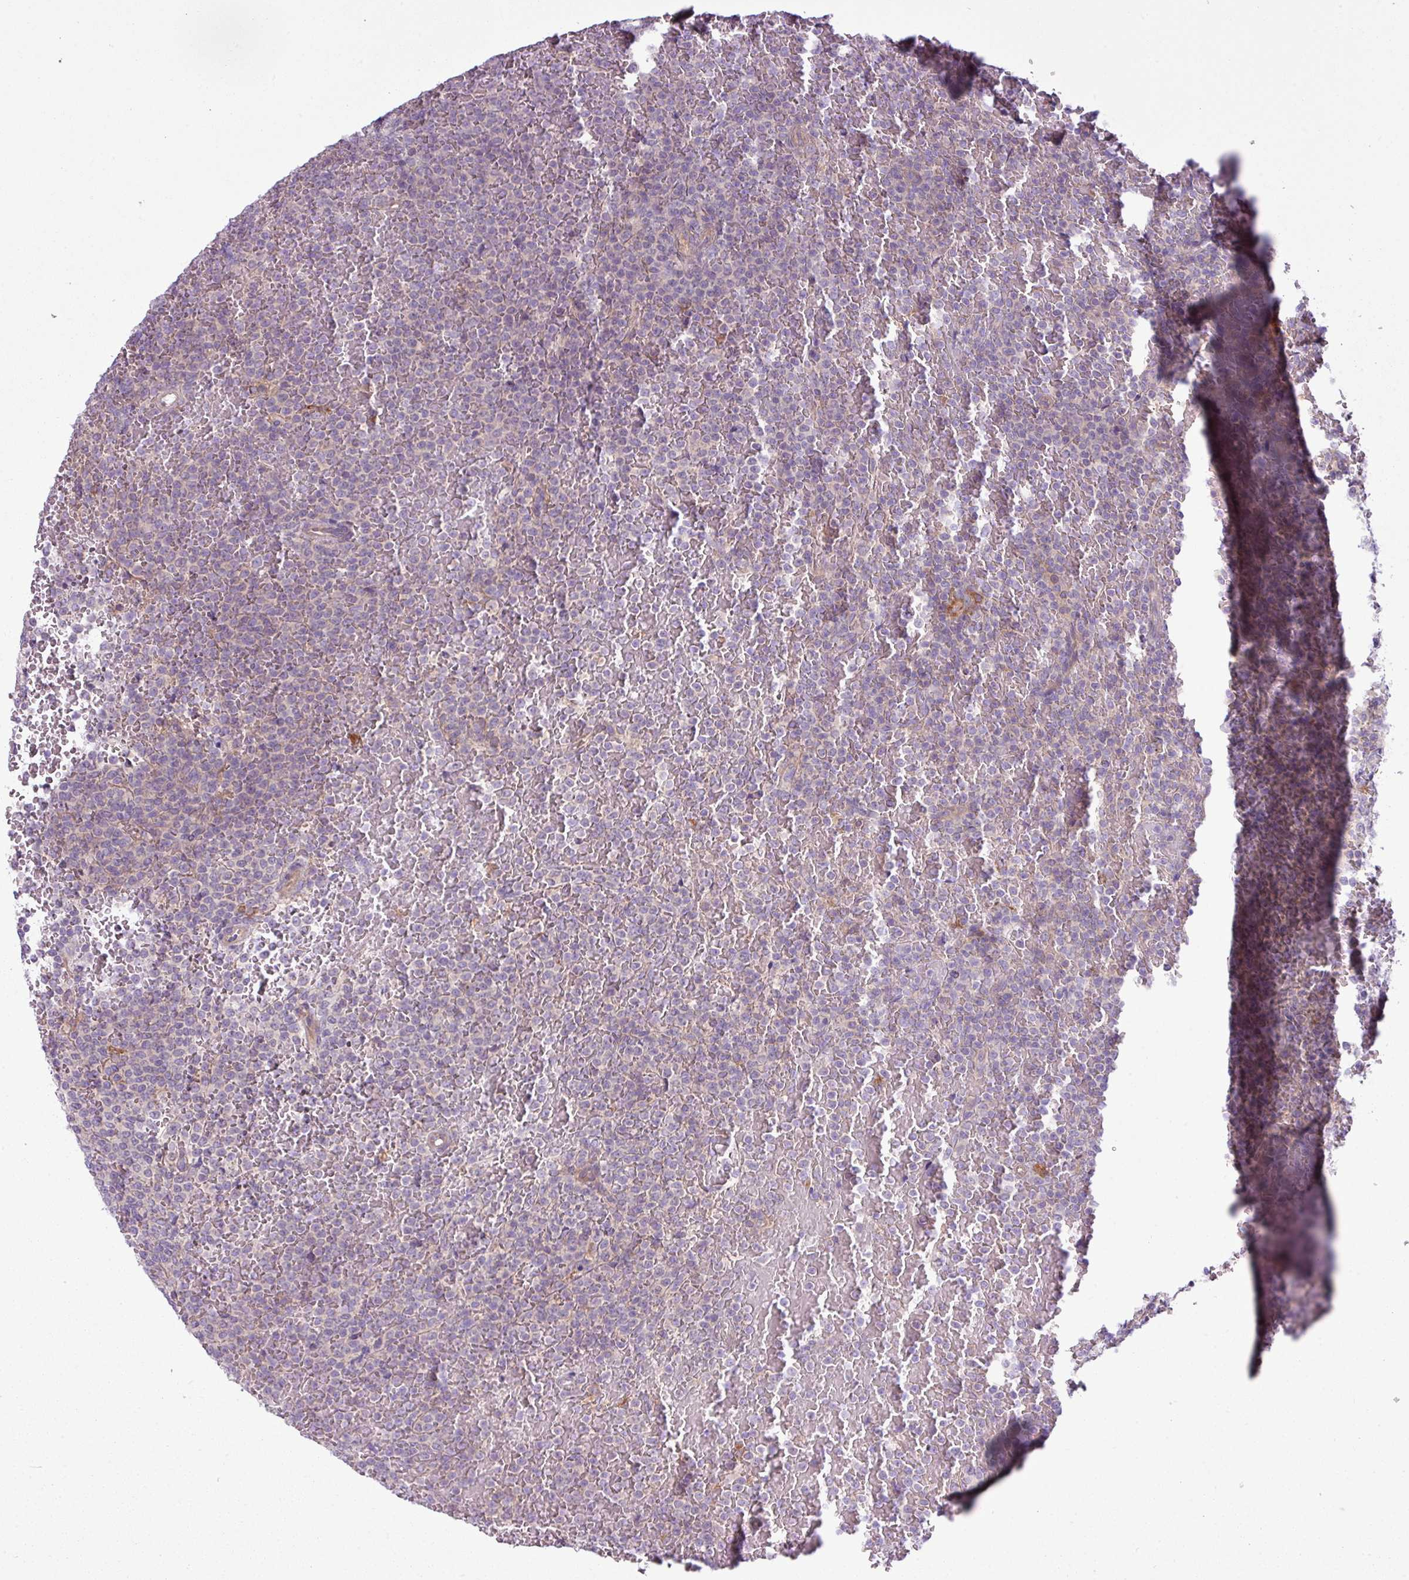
{"staining": {"intensity": "weak", "quantity": "<25%", "location": "cytoplasmic/membranous"}, "tissue": "lymphoma", "cell_type": "Tumor cells", "image_type": "cancer", "snomed": [{"axis": "morphology", "description": "Malignant lymphoma, non-Hodgkin's type, Low grade"}, {"axis": "topography", "description": "Spleen"}], "caption": "High power microscopy image of an IHC histopathology image of low-grade malignant lymphoma, non-Hodgkin's type, revealing no significant expression in tumor cells.", "gene": "CAMK2B", "patient": {"sex": "male", "age": 60}}